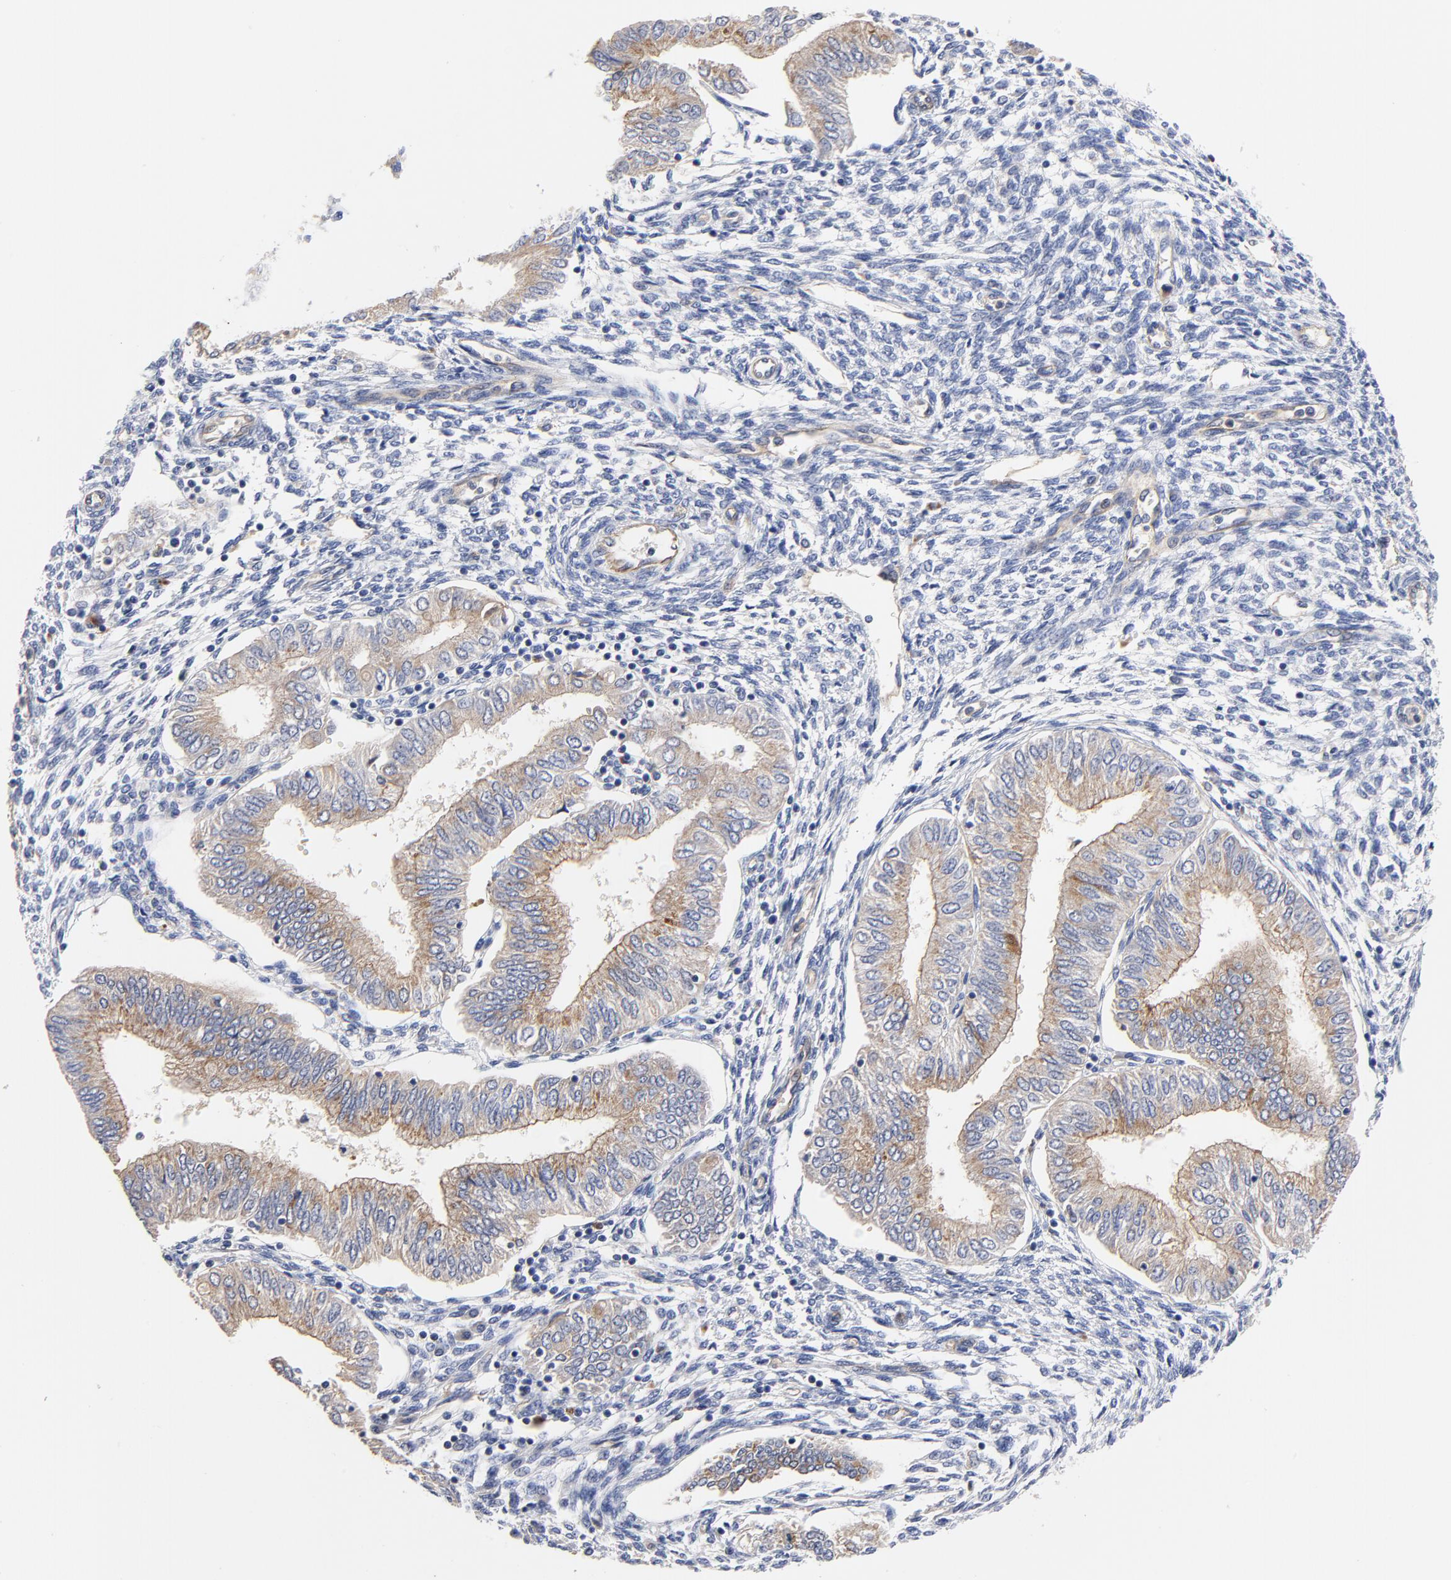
{"staining": {"intensity": "moderate", "quantity": ">75%", "location": "cytoplasmic/membranous"}, "tissue": "endometrial cancer", "cell_type": "Tumor cells", "image_type": "cancer", "snomed": [{"axis": "morphology", "description": "Adenocarcinoma, NOS"}, {"axis": "topography", "description": "Endometrium"}], "caption": "Immunohistochemical staining of endometrial cancer displays moderate cytoplasmic/membranous protein positivity in about >75% of tumor cells. (IHC, brightfield microscopy, high magnification).", "gene": "FBXL2", "patient": {"sex": "female", "age": 51}}